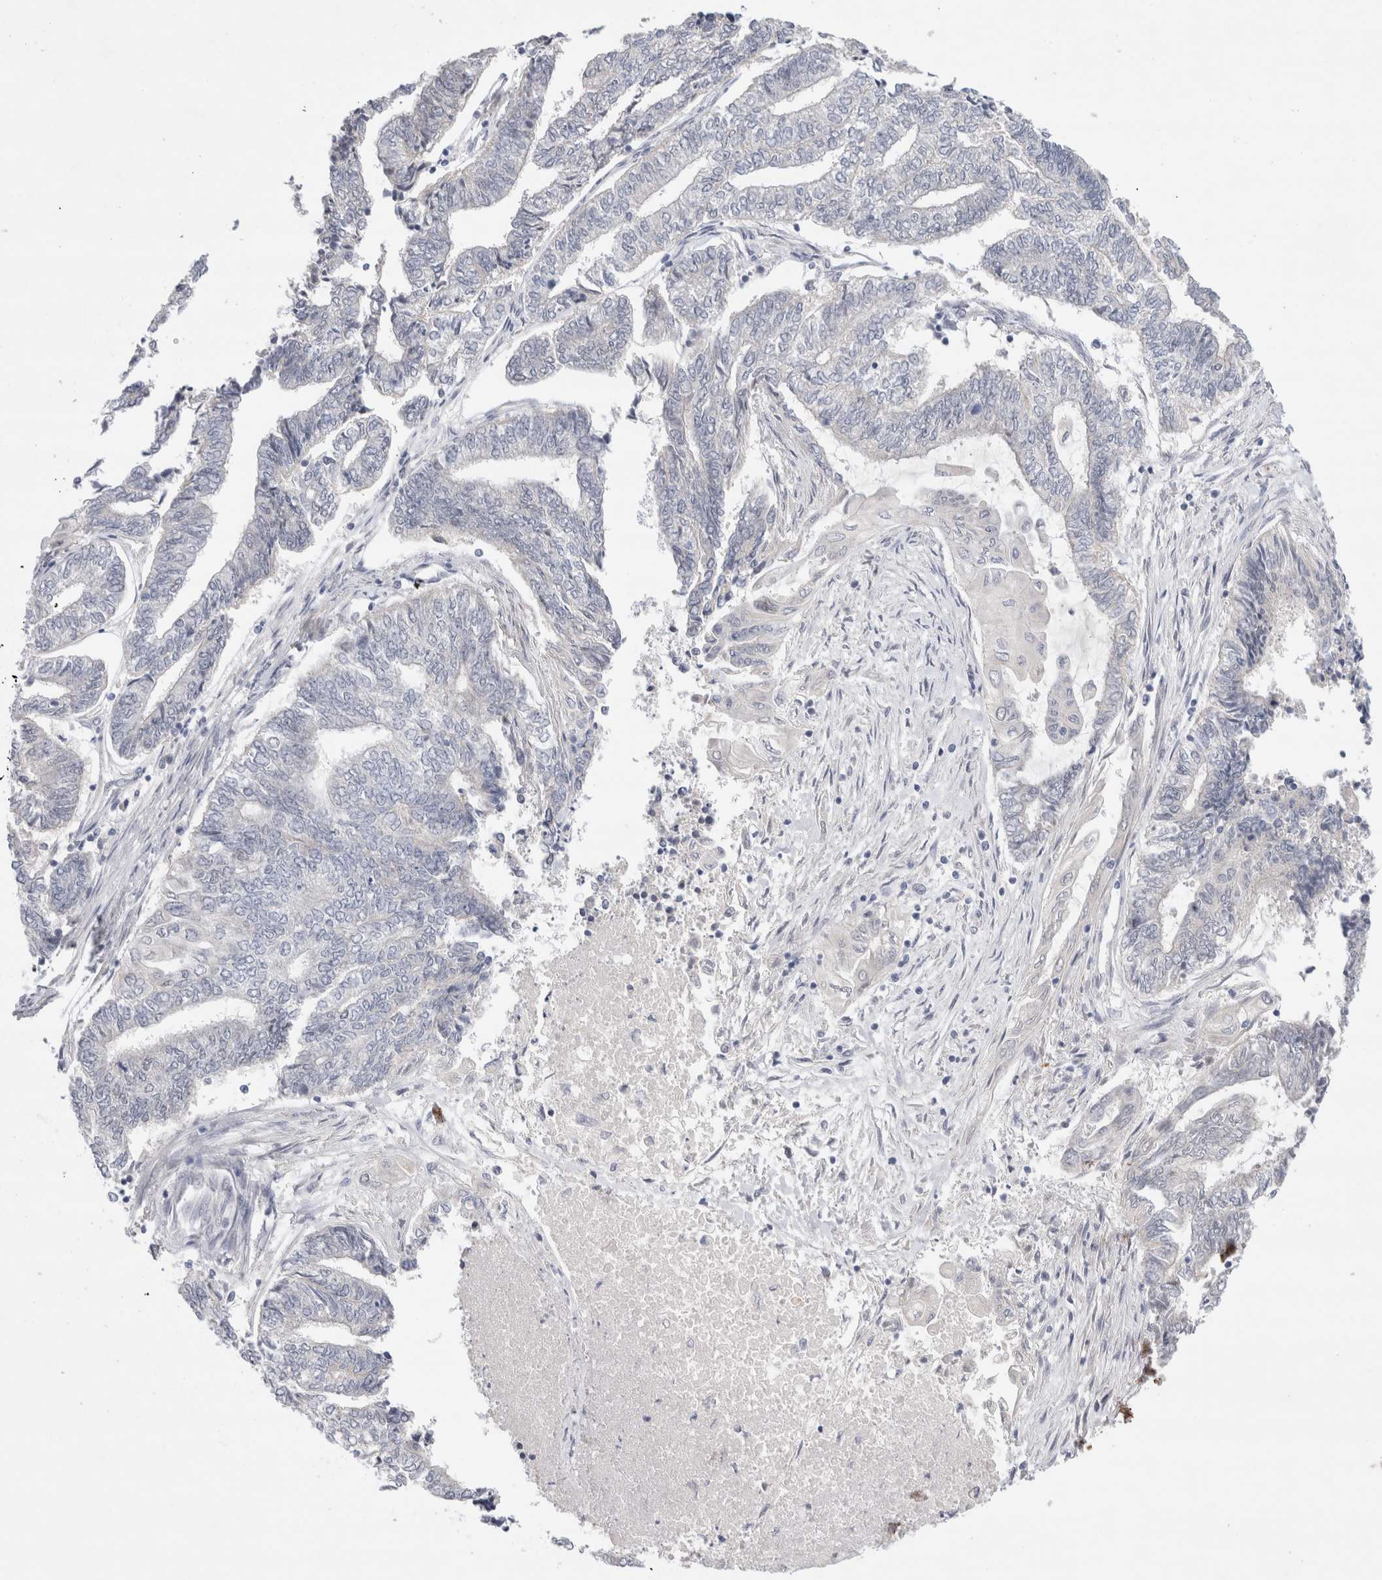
{"staining": {"intensity": "negative", "quantity": "none", "location": "none"}, "tissue": "endometrial cancer", "cell_type": "Tumor cells", "image_type": "cancer", "snomed": [{"axis": "morphology", "description": "Adenocarcinoma, NOS"}, {"axis": "topography", "description": "Uterus"}, {"axis": "topography", "description": "Endometrium"}], "caption": "Micrograph shows no significant protein staining in tumor cells of endometrial adenocarcinoma.", "gene": "KNL1", "patient": {"sex": "female", "age": 70}}